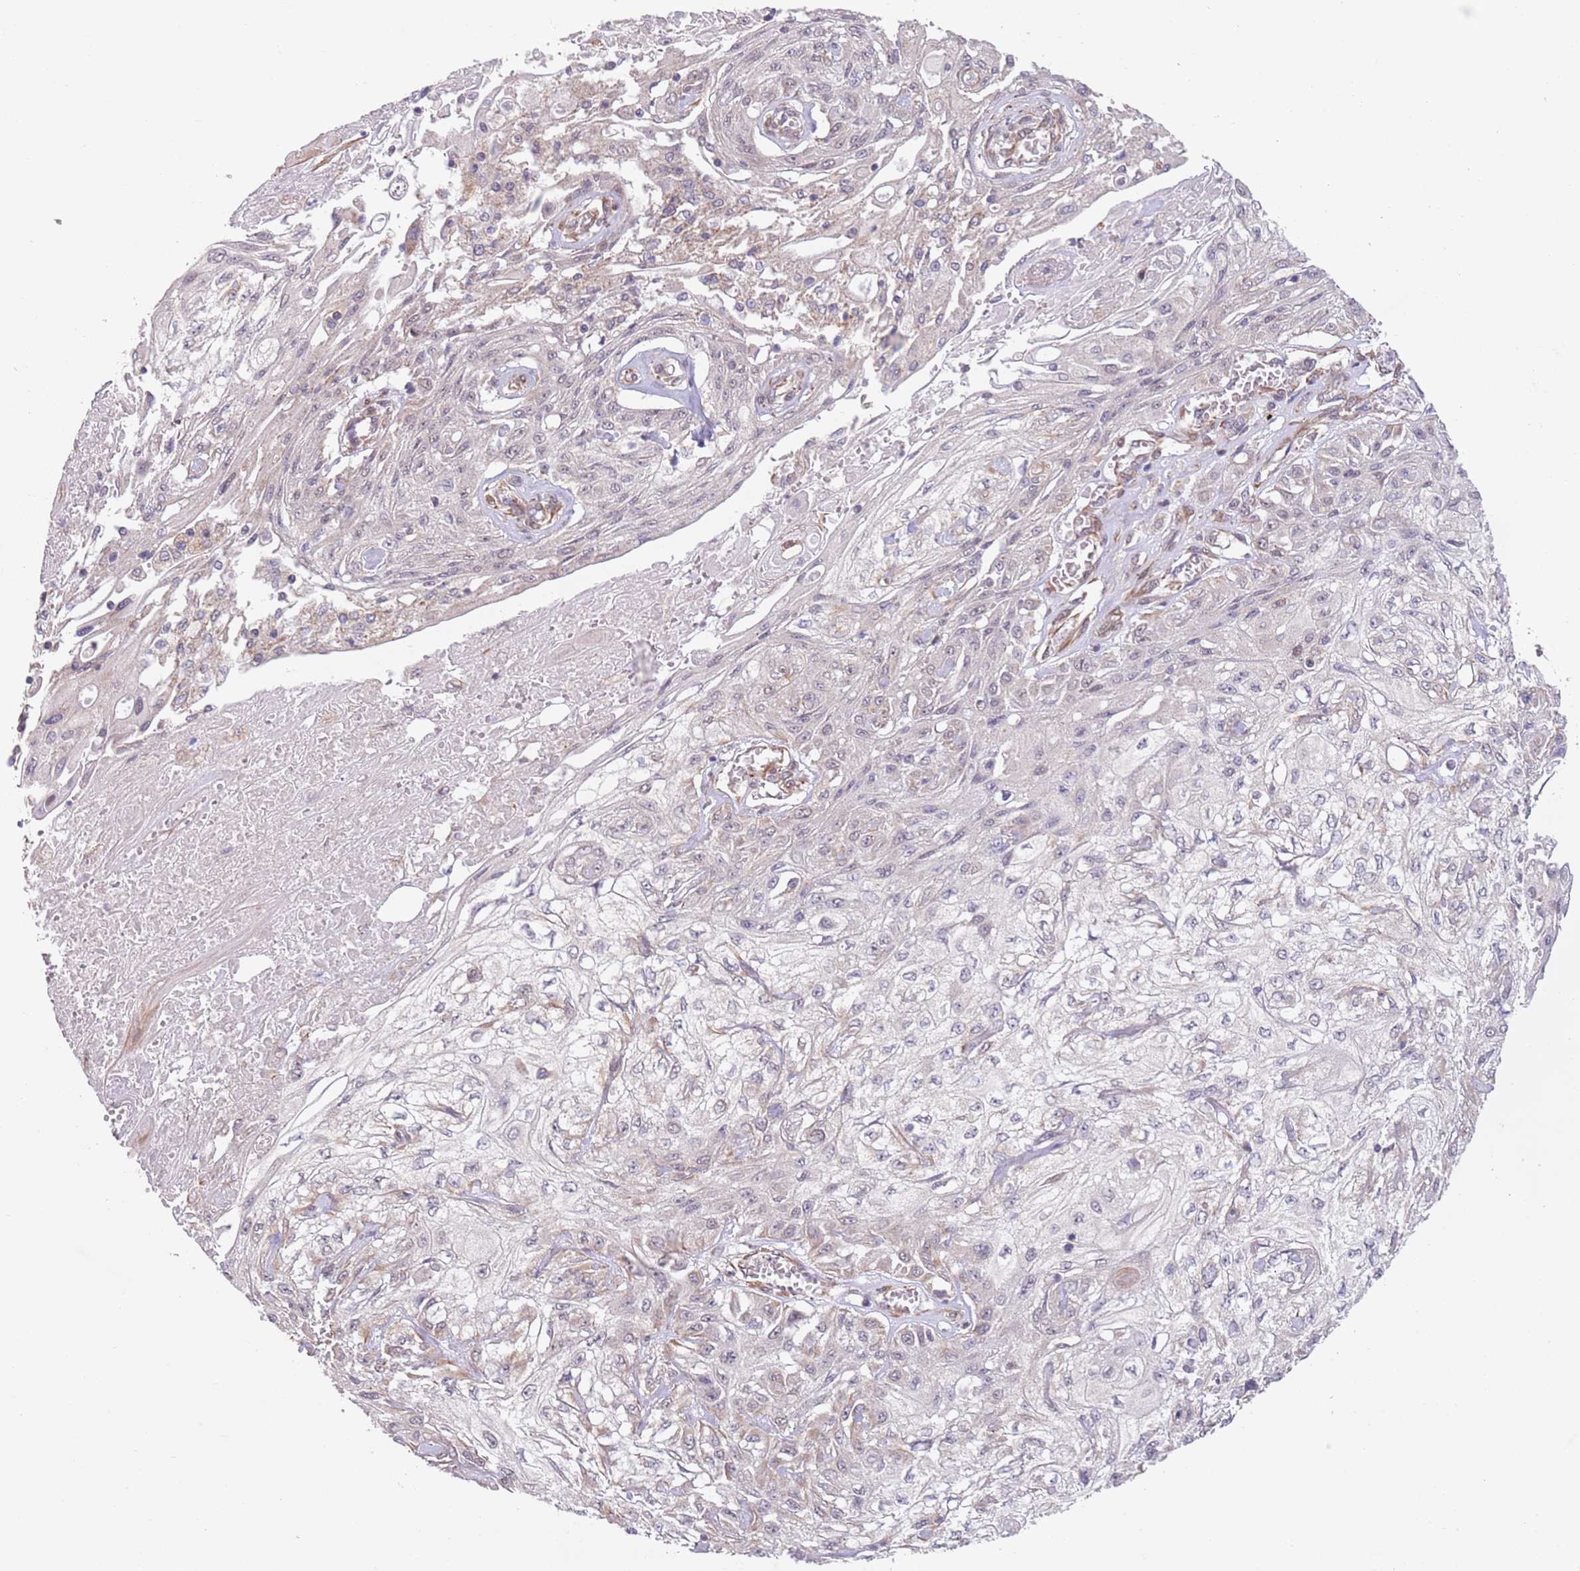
{"staining": {"intensity": "negative", "quantity": "none", "location": "none"}, "tissue": "skin cancer", "cell_type": "Tumor cells", "image_type": "cancer", "snomed": [{"axis": "morphology", "description": "Squamous cell carcinoma, NOS"}, {"axis": "morphology", "description": "Squamous cell carcinoma, metastatic, NOS"}, {"axis": "topography", "description": "Skin"}, {"axis": "topography", "description": "Lymph node"}], "caption": "Human skin cancer (squamous cell carcinoma) stained for a protein using IHC exhibits no expression in tumor cells.", "gene": "CHD9", "patient": {"sex": "male", "age": 75}}